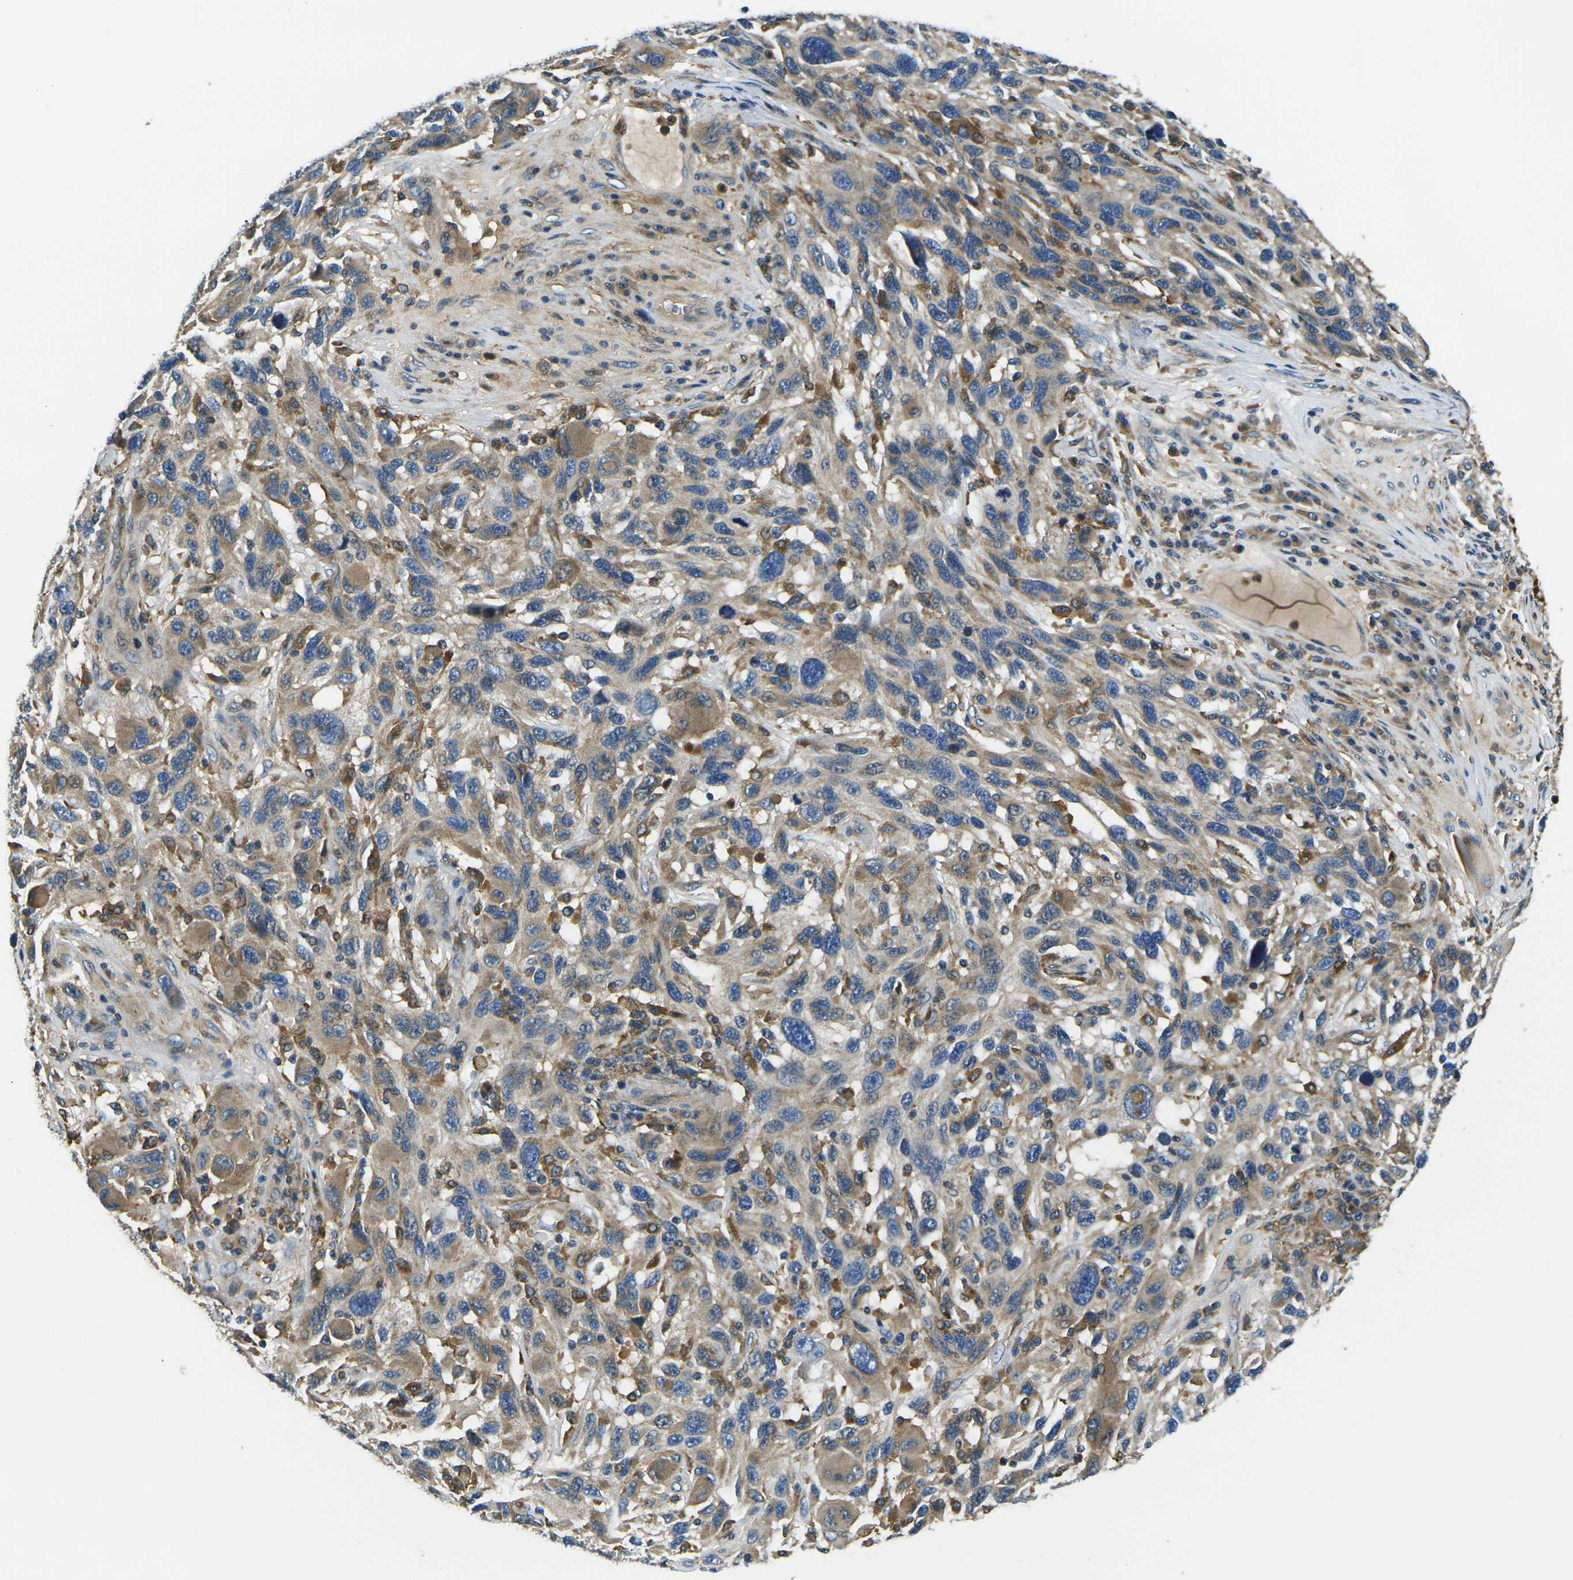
{"staining": {"intensity": "moderate", "quantity": ">75%", "location": "cytoplasmic/membranous"}, "tissue": "melanoma", "cell_type": "Tumor cells", "image_type": "cancer", "snomed": [{"axis": "morphology", "description": "Malignant melanoma, NOS"}, {"axis": "topography", "description": "Skin"}], "caption": "Melanoma stained for a protein (brown) exhibits moderate cytoplasmic/membranous positive expression in approximately >75% of tumor cells.", "gene": "RAB1B", "patient": {"sex": "male", "age": 53}}